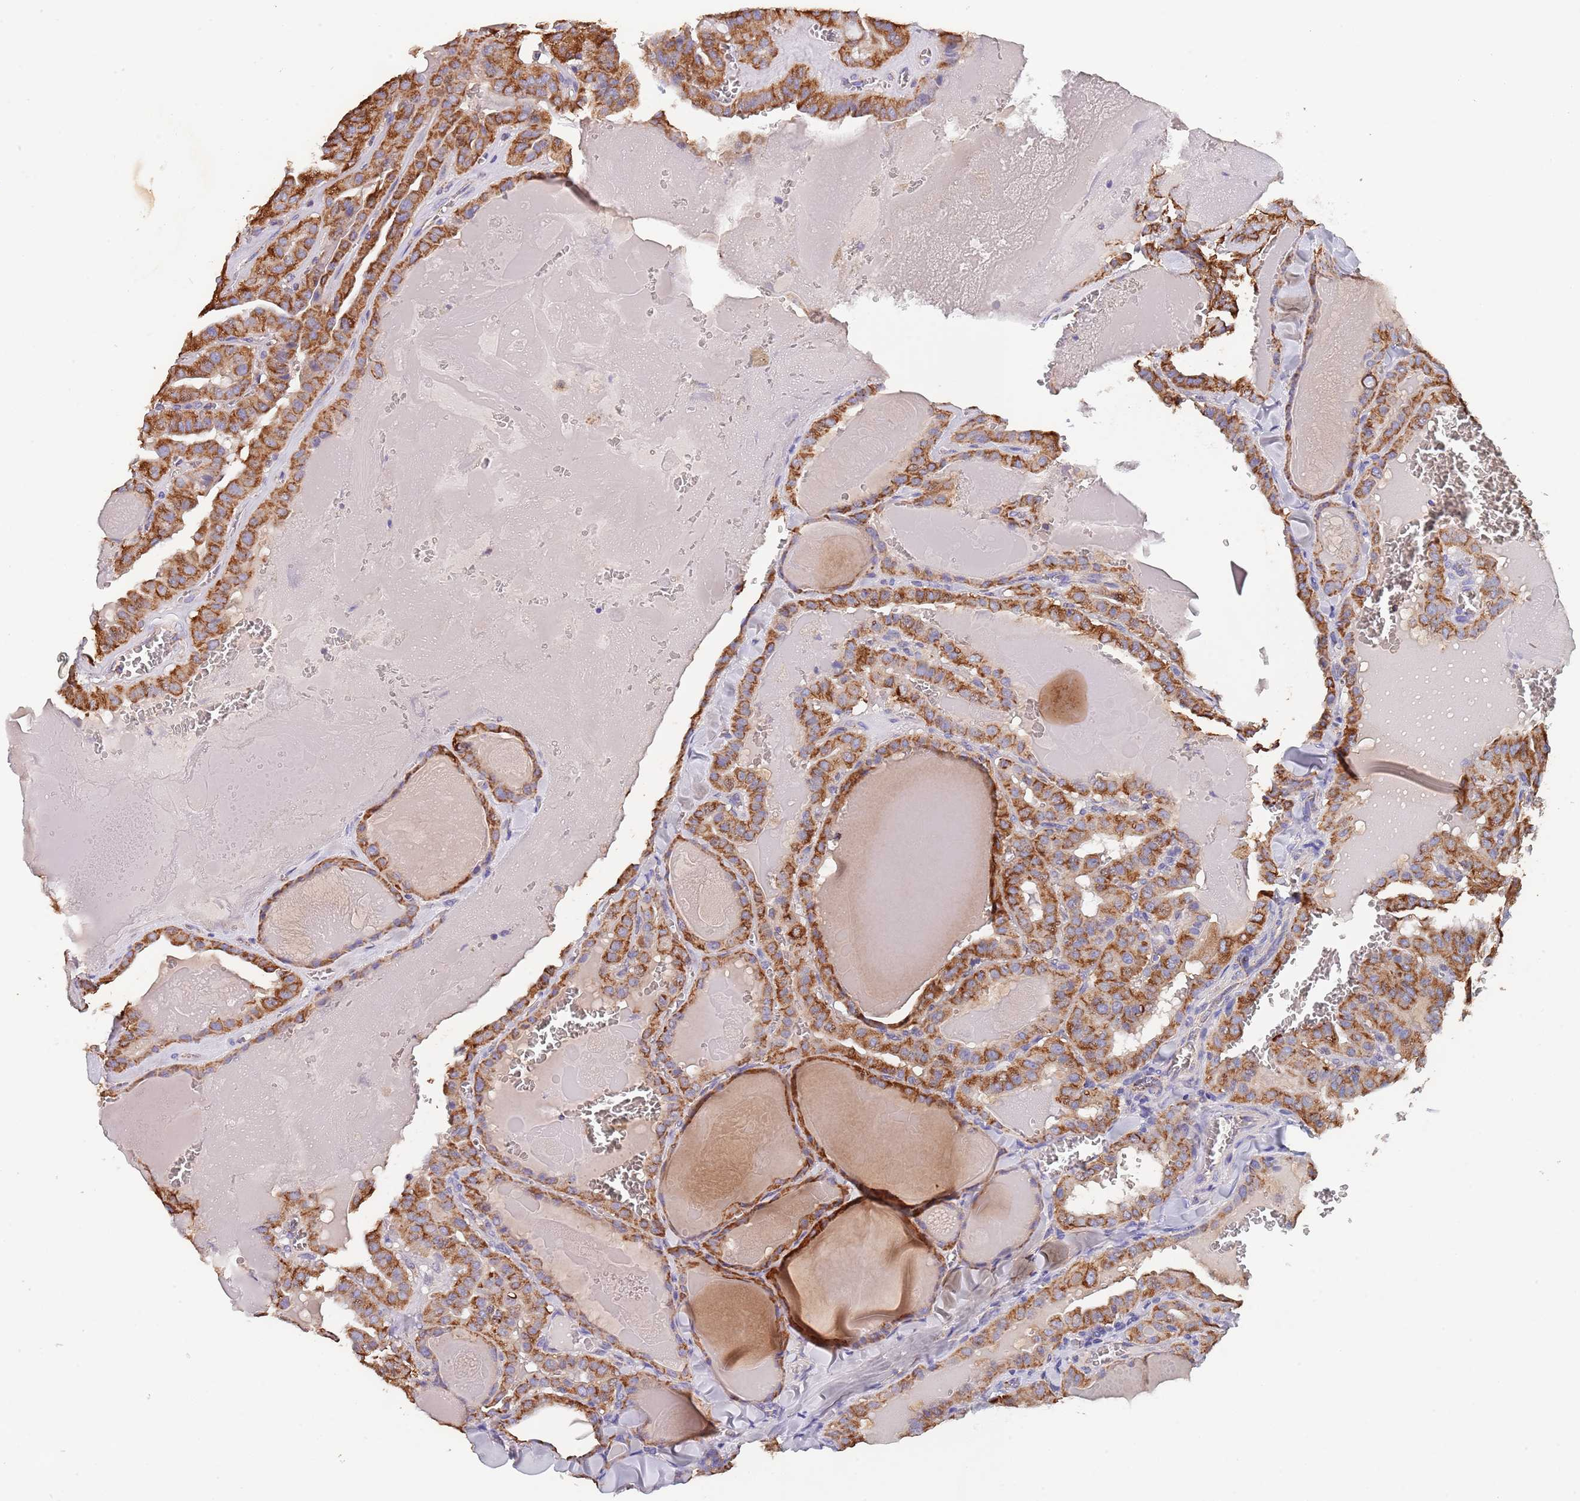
{"staining": {"intensity": "strong", "quantity": ">75%", "location": "cytoplasmic/membranous"}, "tissue": "thyroid cancer", "cell_type": "Tumor cells", "image_type": "cancer", "snomed": [{"axis": "morphology", "description": "Papillary adenocarcinoma, NOS"}, {"axis": "topography", "description": "Thyroid gland"}], "caption": "Thyroid cancer was stained to show a protein in brown. There is high levels of strong cytoplasmic/membranous expression in approximately >75% of tumor cells.", "gene": "PGP", "patient": {"sex": "male", "age": 52}}